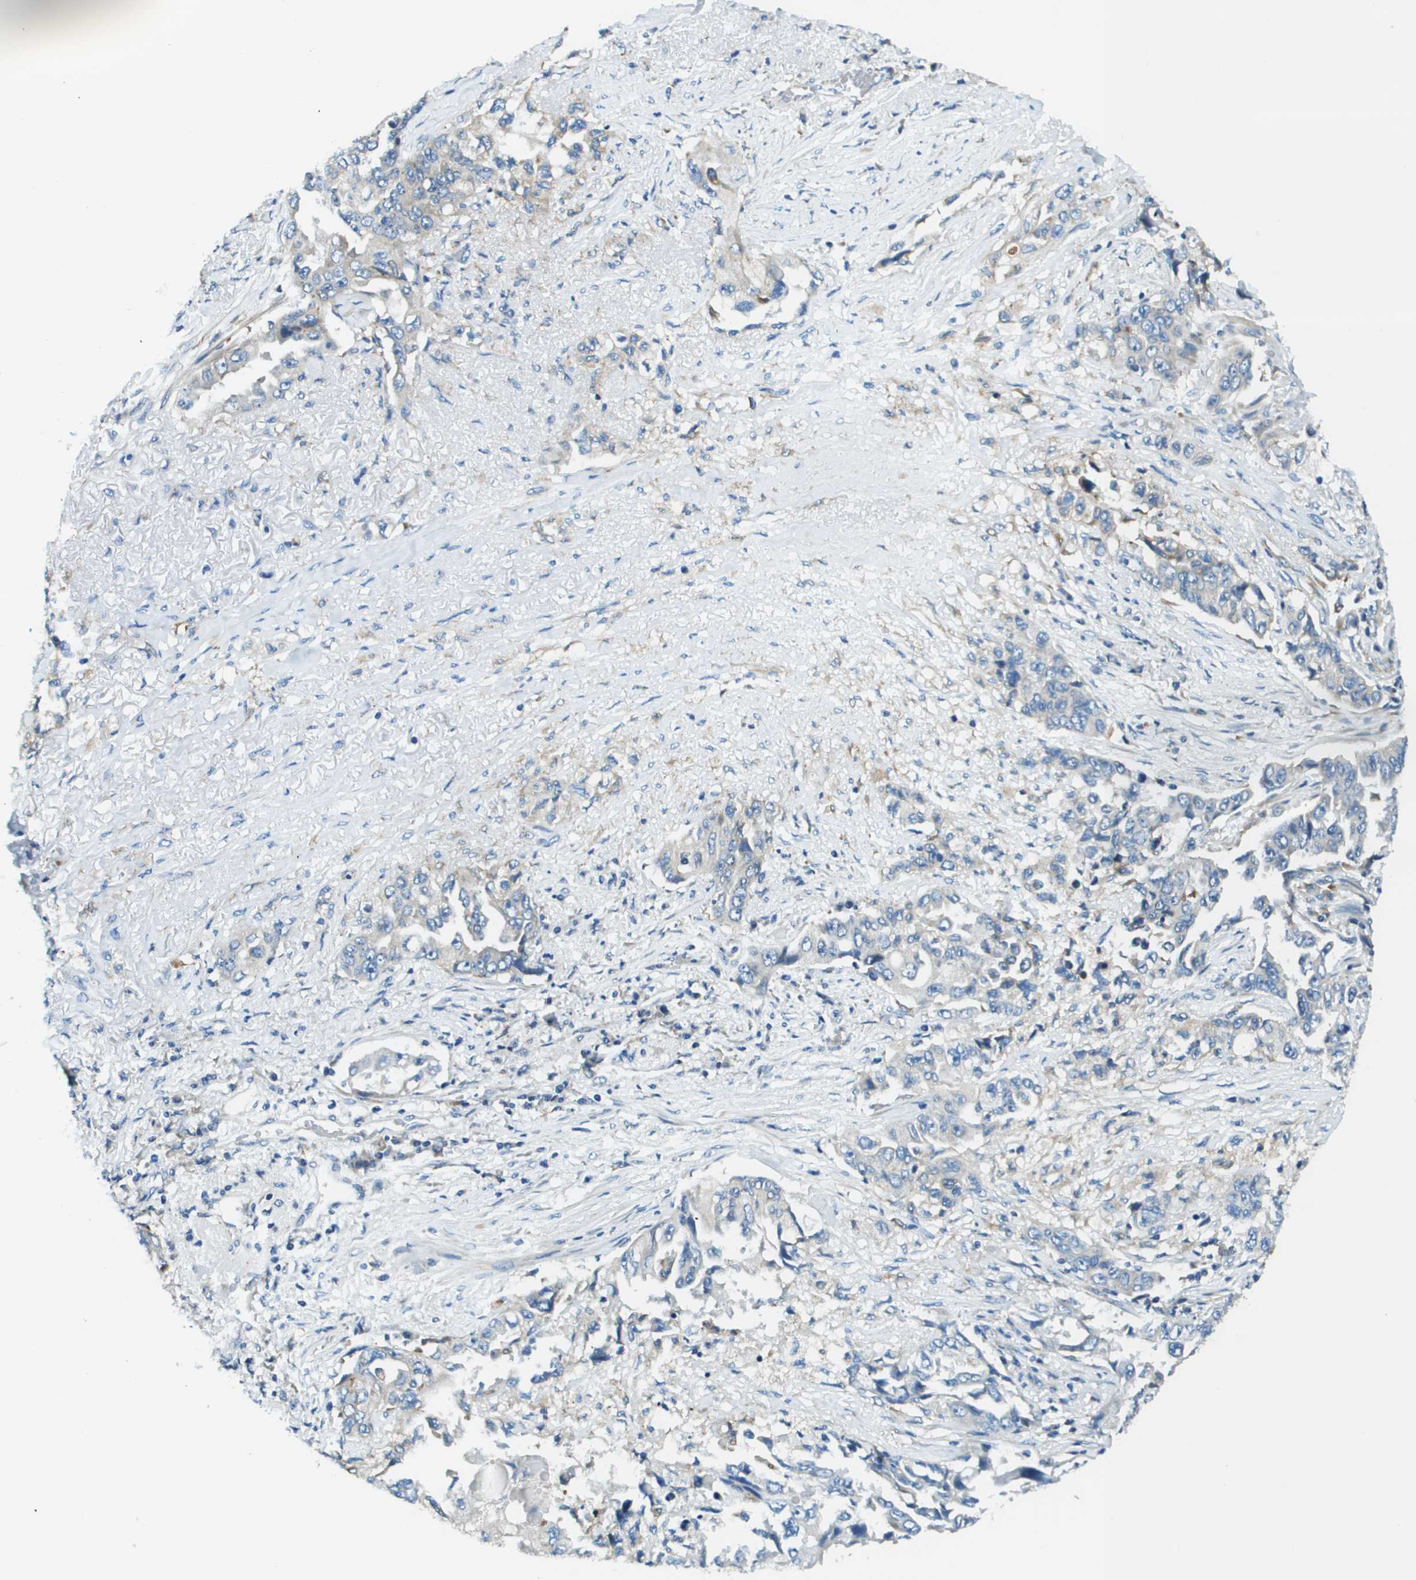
{"staining": {"intensity": "negative", "quantity": "none", "location": "none"}, "tissue": "lung cancer", "cell_type": "Tumor cells", "image_type": "cancer", "snomed": [{"axis": "morphology", "description": "Adenocarcinoma, NOS"}, {"axis": "topography", "description": "Lung"}], "caption": "Human adenocarcinoma (lung) stained for a protein using IHC reveals no positivity in tumor cells.", "gene": "CNPY3", "patient": {"sex": "female", "age": 51}}